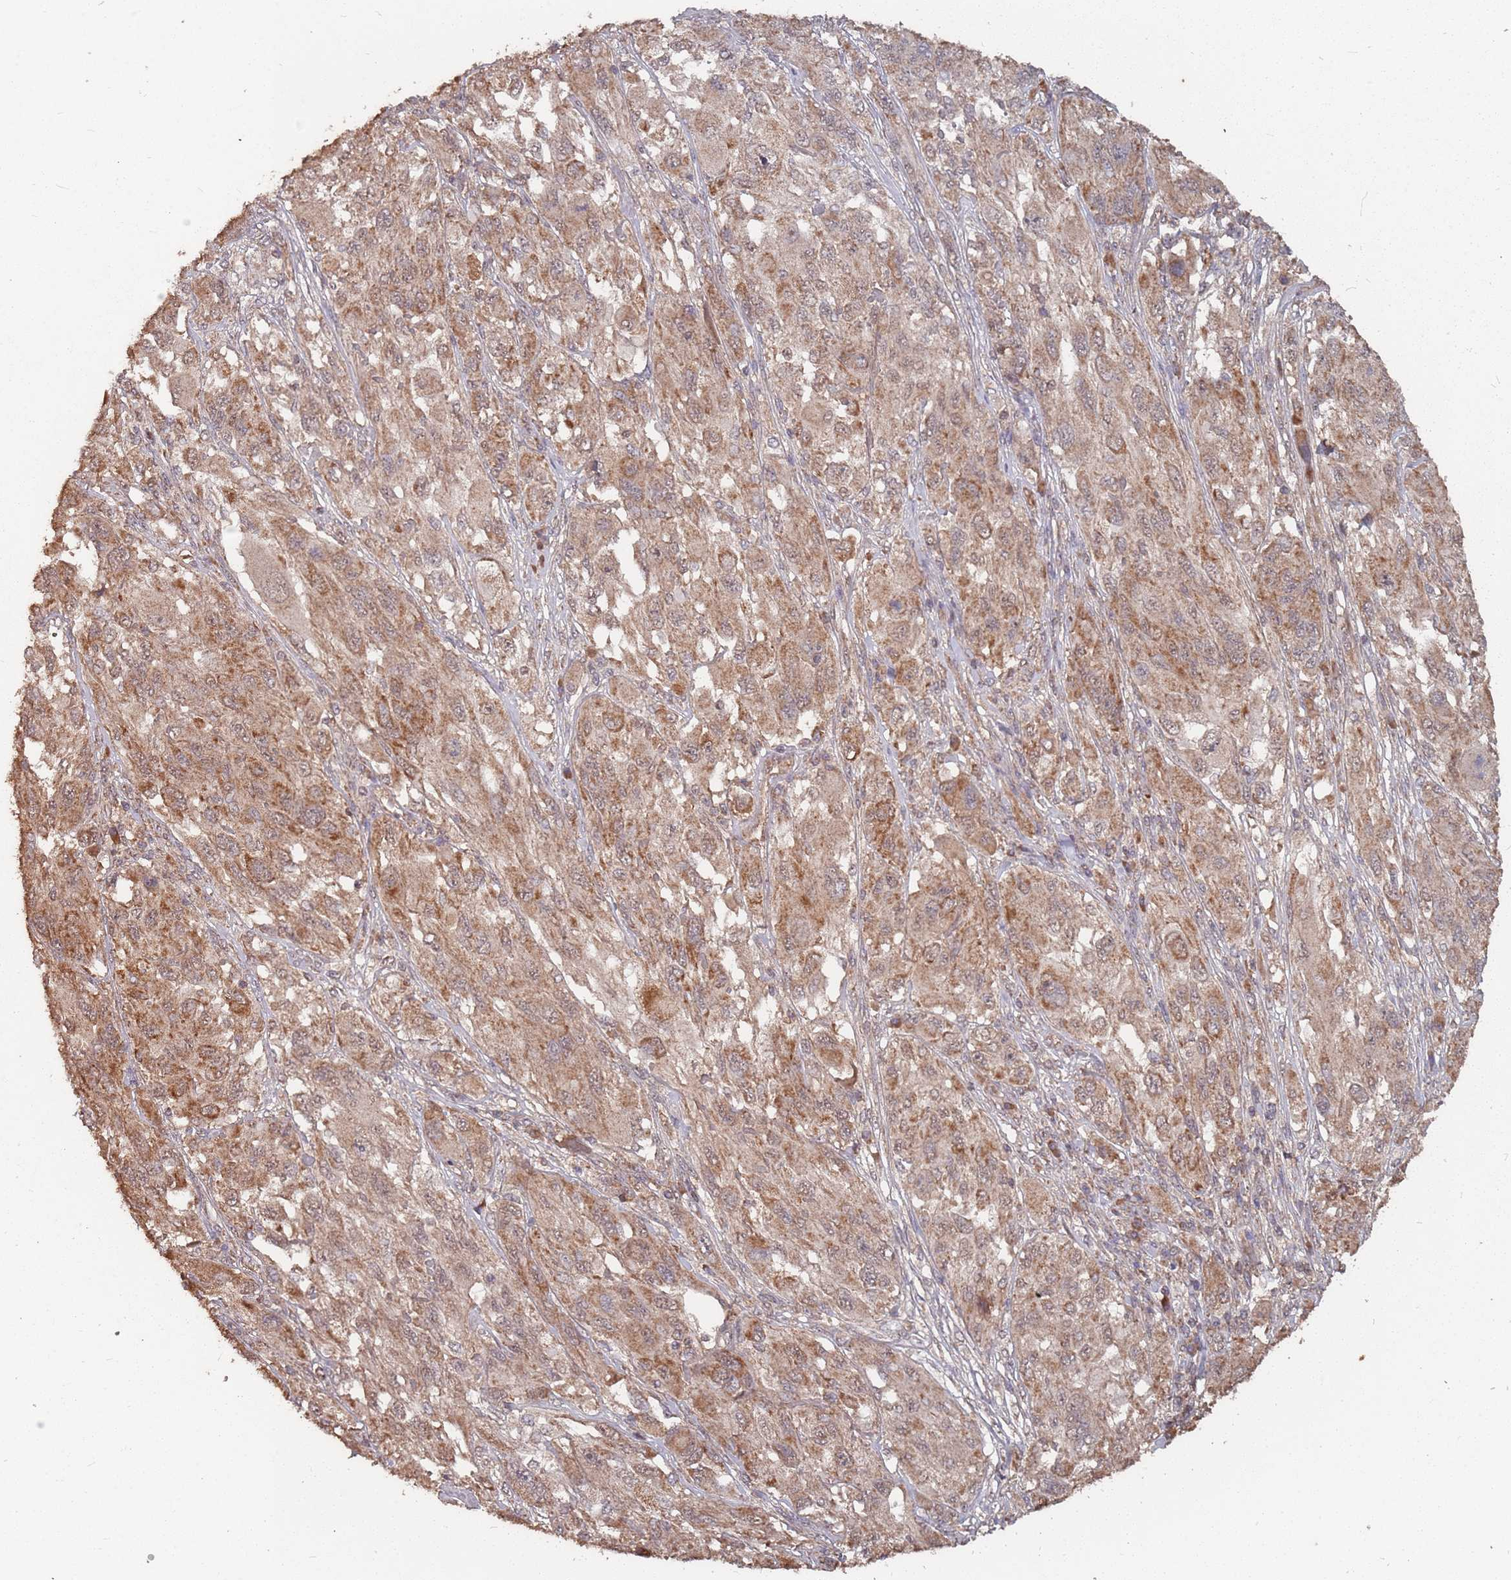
{"staining": {"intensity": "moderate", "quantity": ">75%", "location": "cytoplasmic/membranous"}, "tissue": "melanoma", "cell_type": "Tumor cells", "image_type": "cancer", "snomed": [{"axis": "morphology", "description": "Malignant melanoma, NOS"}, {"axis": "topography", "description": "Skin"}], "caption": "IHC micrograph of neoplastic tissue: human melanoma stained using IHC shows medium levels of moderate protein expression localized specifically in the cytoplasmic/membranous of tumor cells, appearing as a cytoplasmic/membranous brown color.", "gene": "PRORP", "patient": {"sex": "female", "age": 91}}